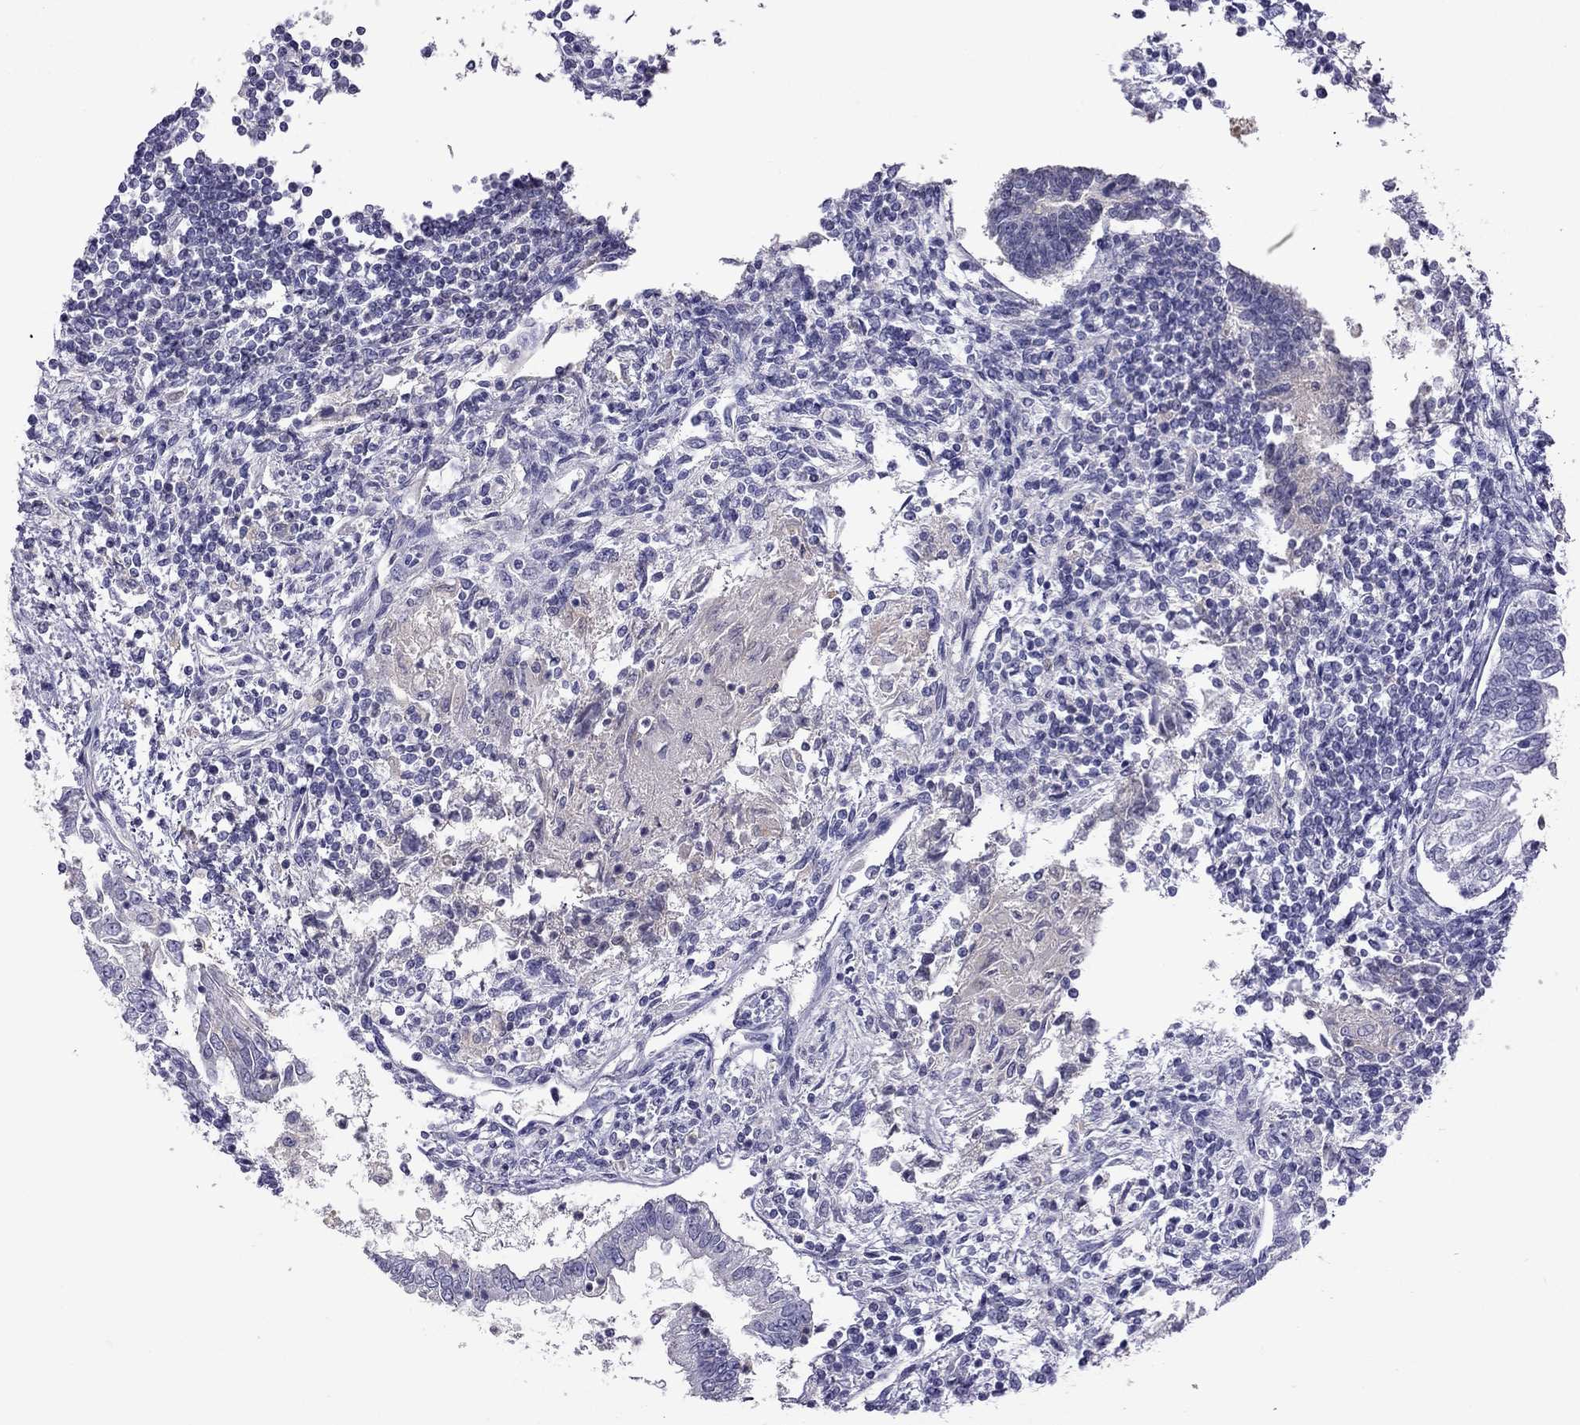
{"staining": {"intensity": "negative", "quantity": "none", "location": "none"}, "tissue": "testis cancer", "cell_type": "Tumor cells", "image_type": "cancer", "snomed": [{"axis": "morphology", "description": "Carcinoma, Embryonal, NOS"}, {"axis": "topography", "description": "Testis"}], "caption": "Image shows no significant protein expression in tumor cells of testis cancer (embryonal carcinoma).", "gene": "STOML3", "patient": {"sex": "male", "age": 37}}